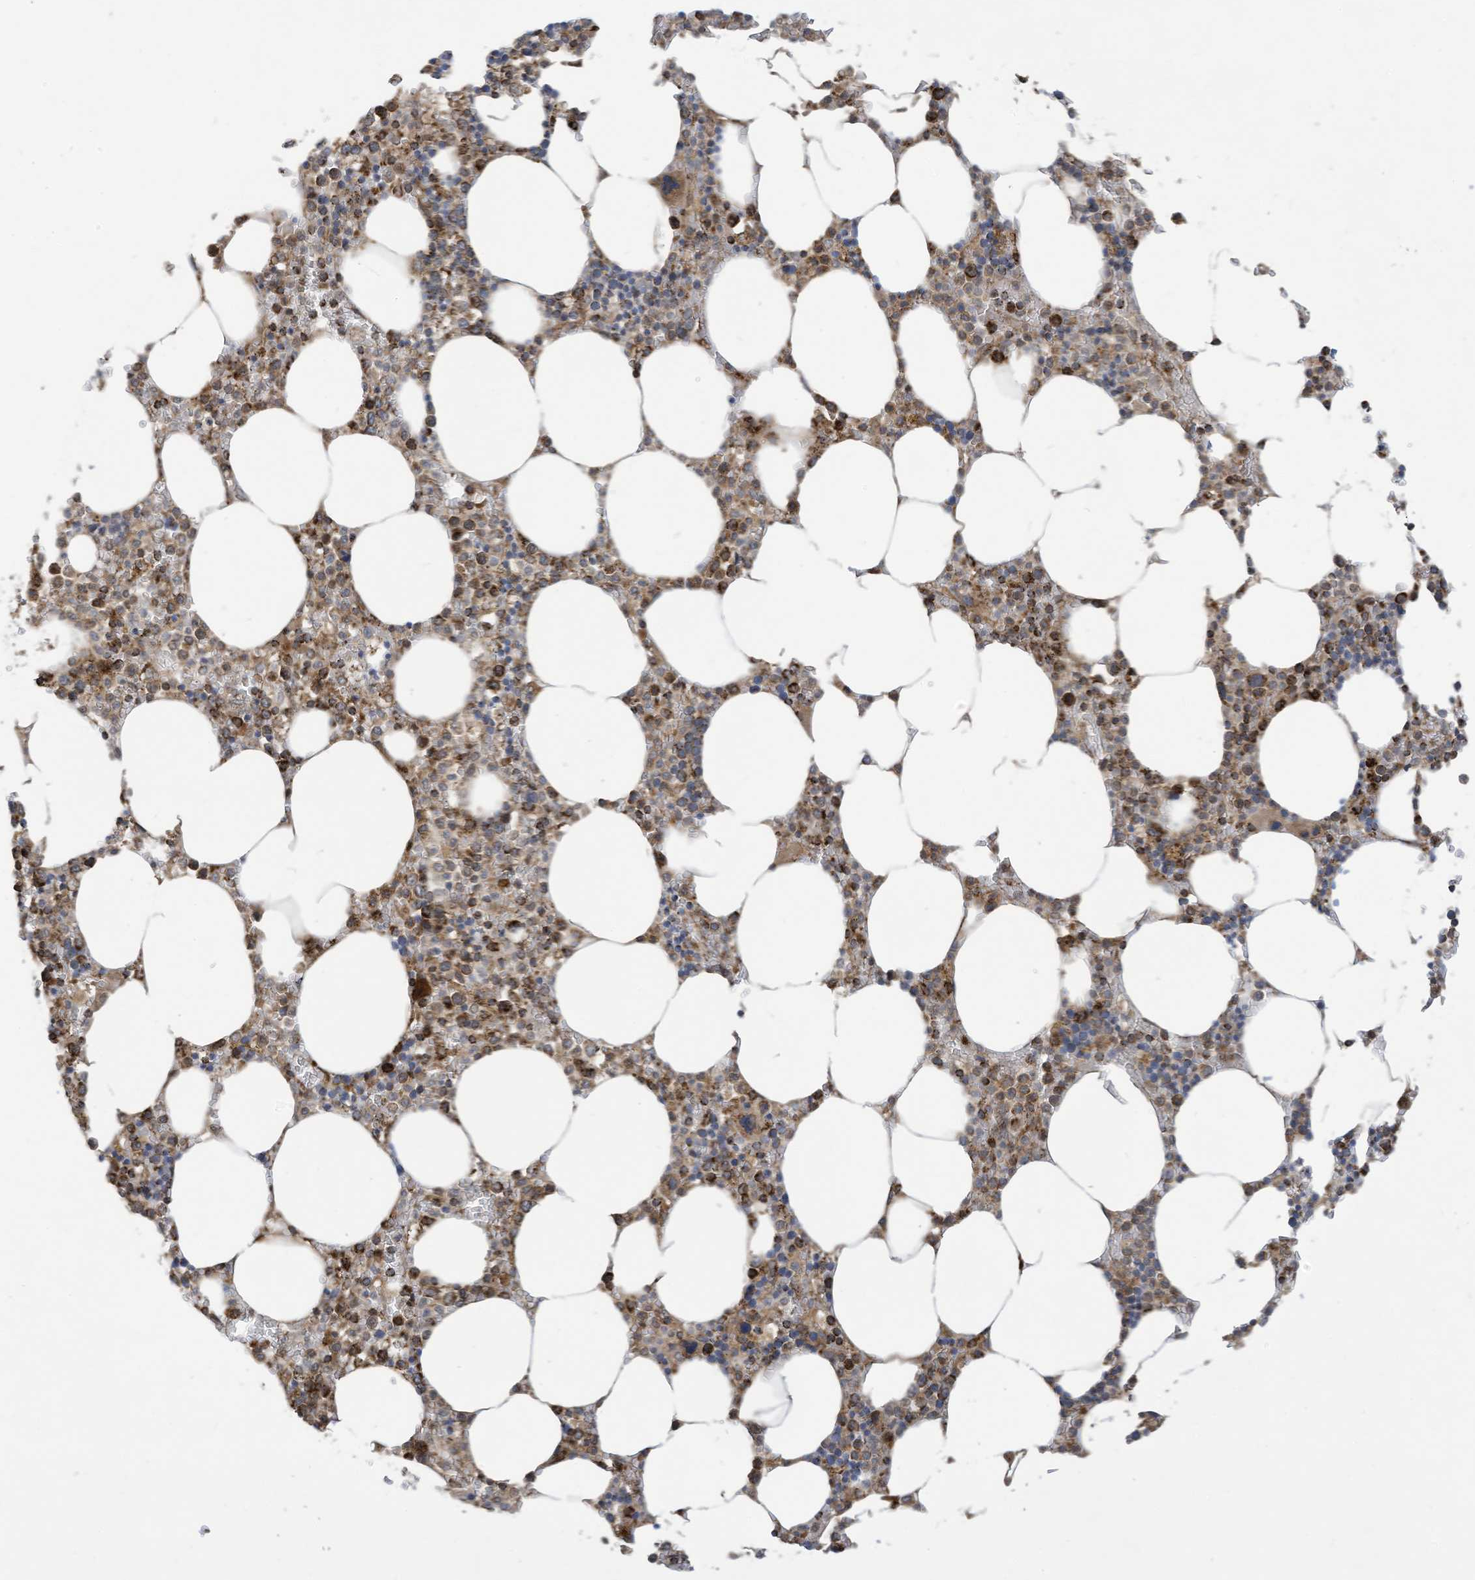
{"staining": {"intensity": "strong", "quantity": "25%-75%", "location": "cytoplasmic/membranous"}, "tissue": "bone marrow", "cell_type": "Hematopoietic cells", "image_type": "normal", "snomed": [{"axis": "morphology", "description": "Normal tissue, NOS"}, {"axis": "topography", "description": "Bone marrow"}], "caption": "Strong cytoplasmic/membranous expression for a protein is present in about 25%-75% of hematopoietic cells of normal bone marrow using immunohistochemistry.", "gene": "COX10", "patient": {"sex": "male", "age": 70}}